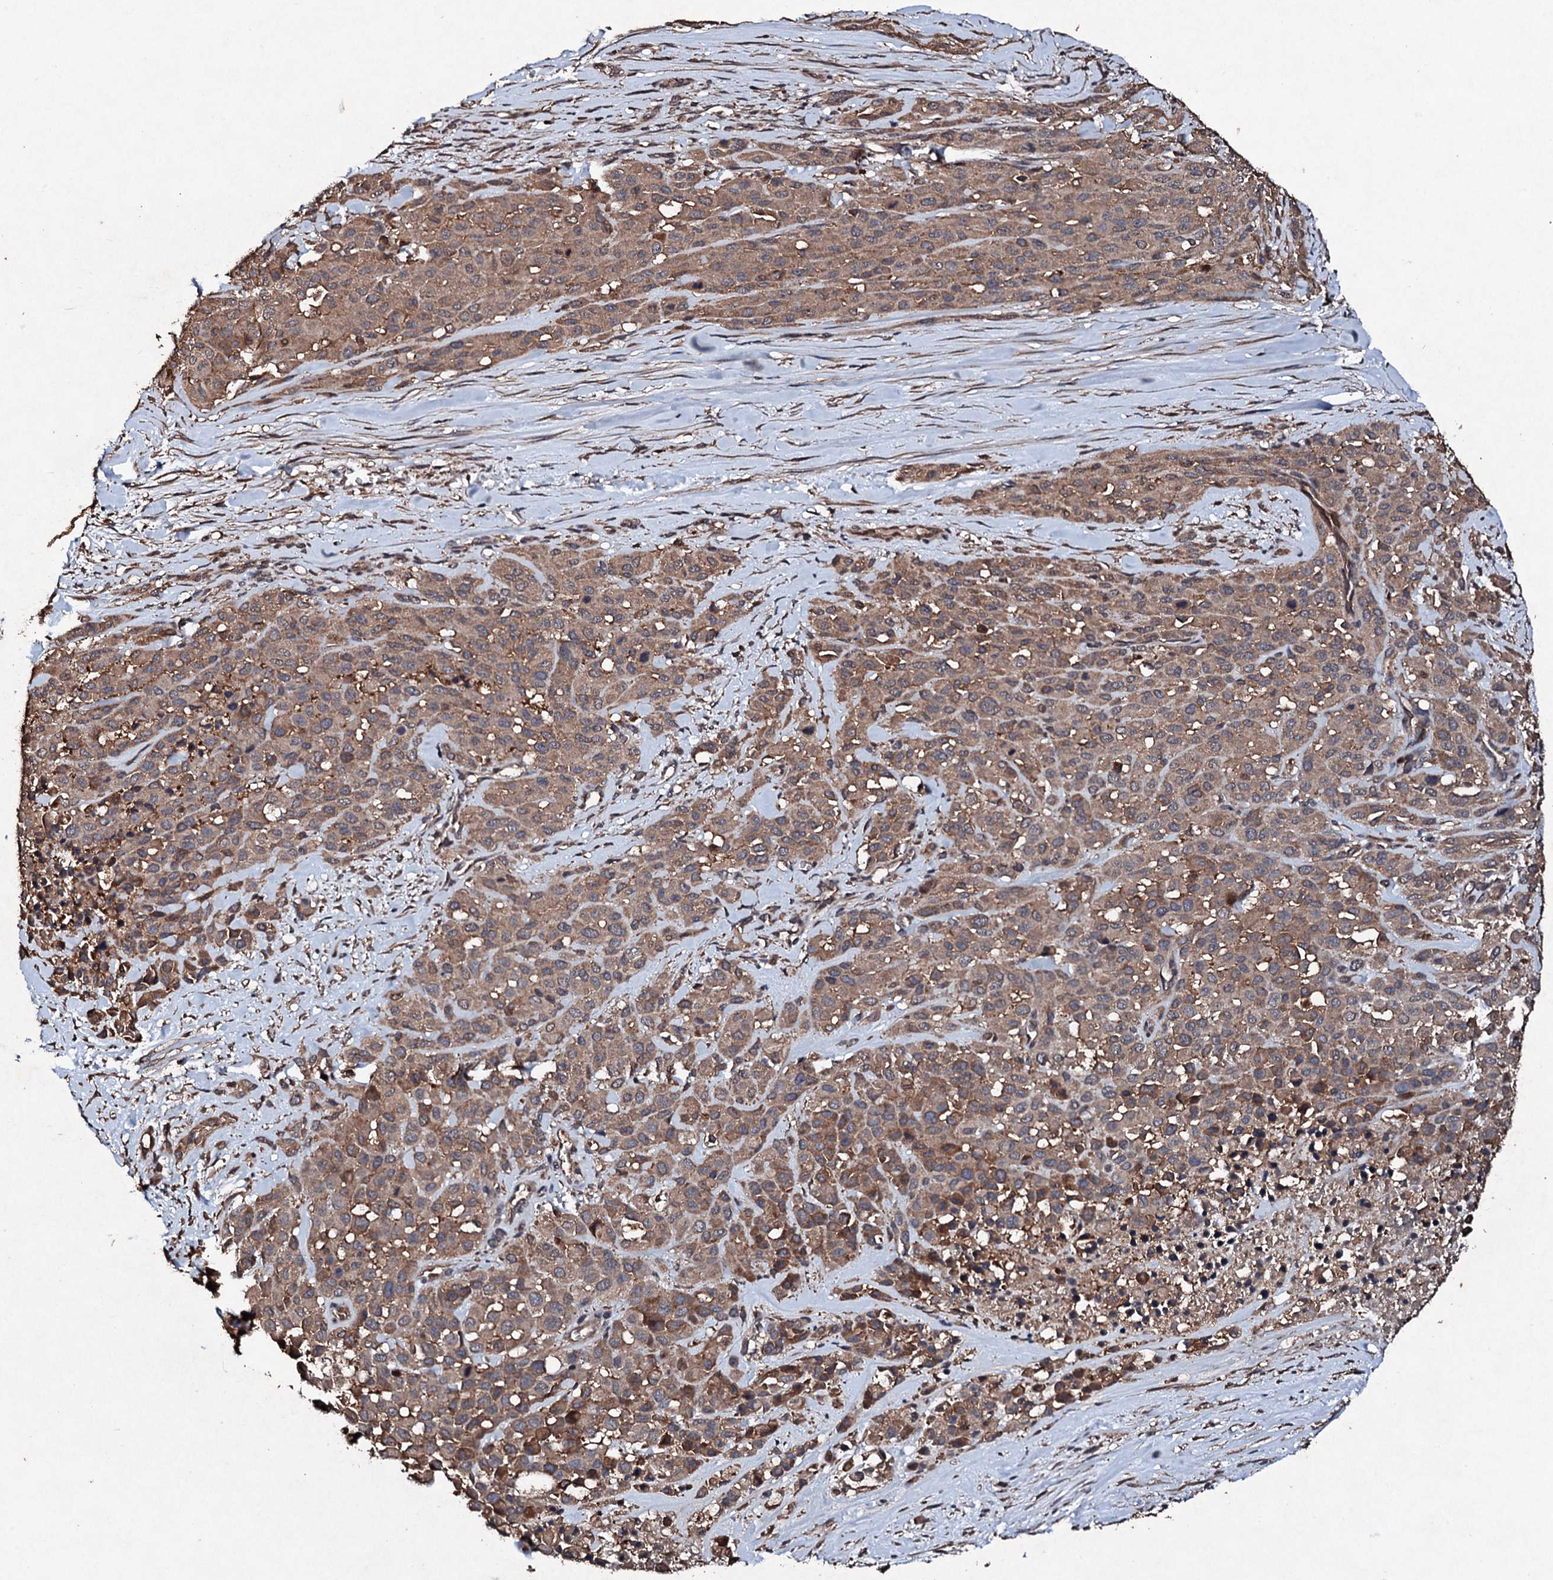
{"staining": {"intensity": "moderate", "quantity": ">75%", "location": "cytoplasmic/membranous"}, "tissue": "melanoma", "cell_type": "Tumor cells", "image_type": "cancer", "snomed": [{"axis": "morphology", "description": "Malignant melanoma, Metastatic site"}, {"axis": "topography", "description": "Skin"}], "caption": "This micrograph shows immunohistochemistry staining of human melanoma, with medium moderate cytoplasmic/membranous expression in about >75% of tumor cells.", "gene": "KERA", "patient": {"sex": "female", "age": 81}}